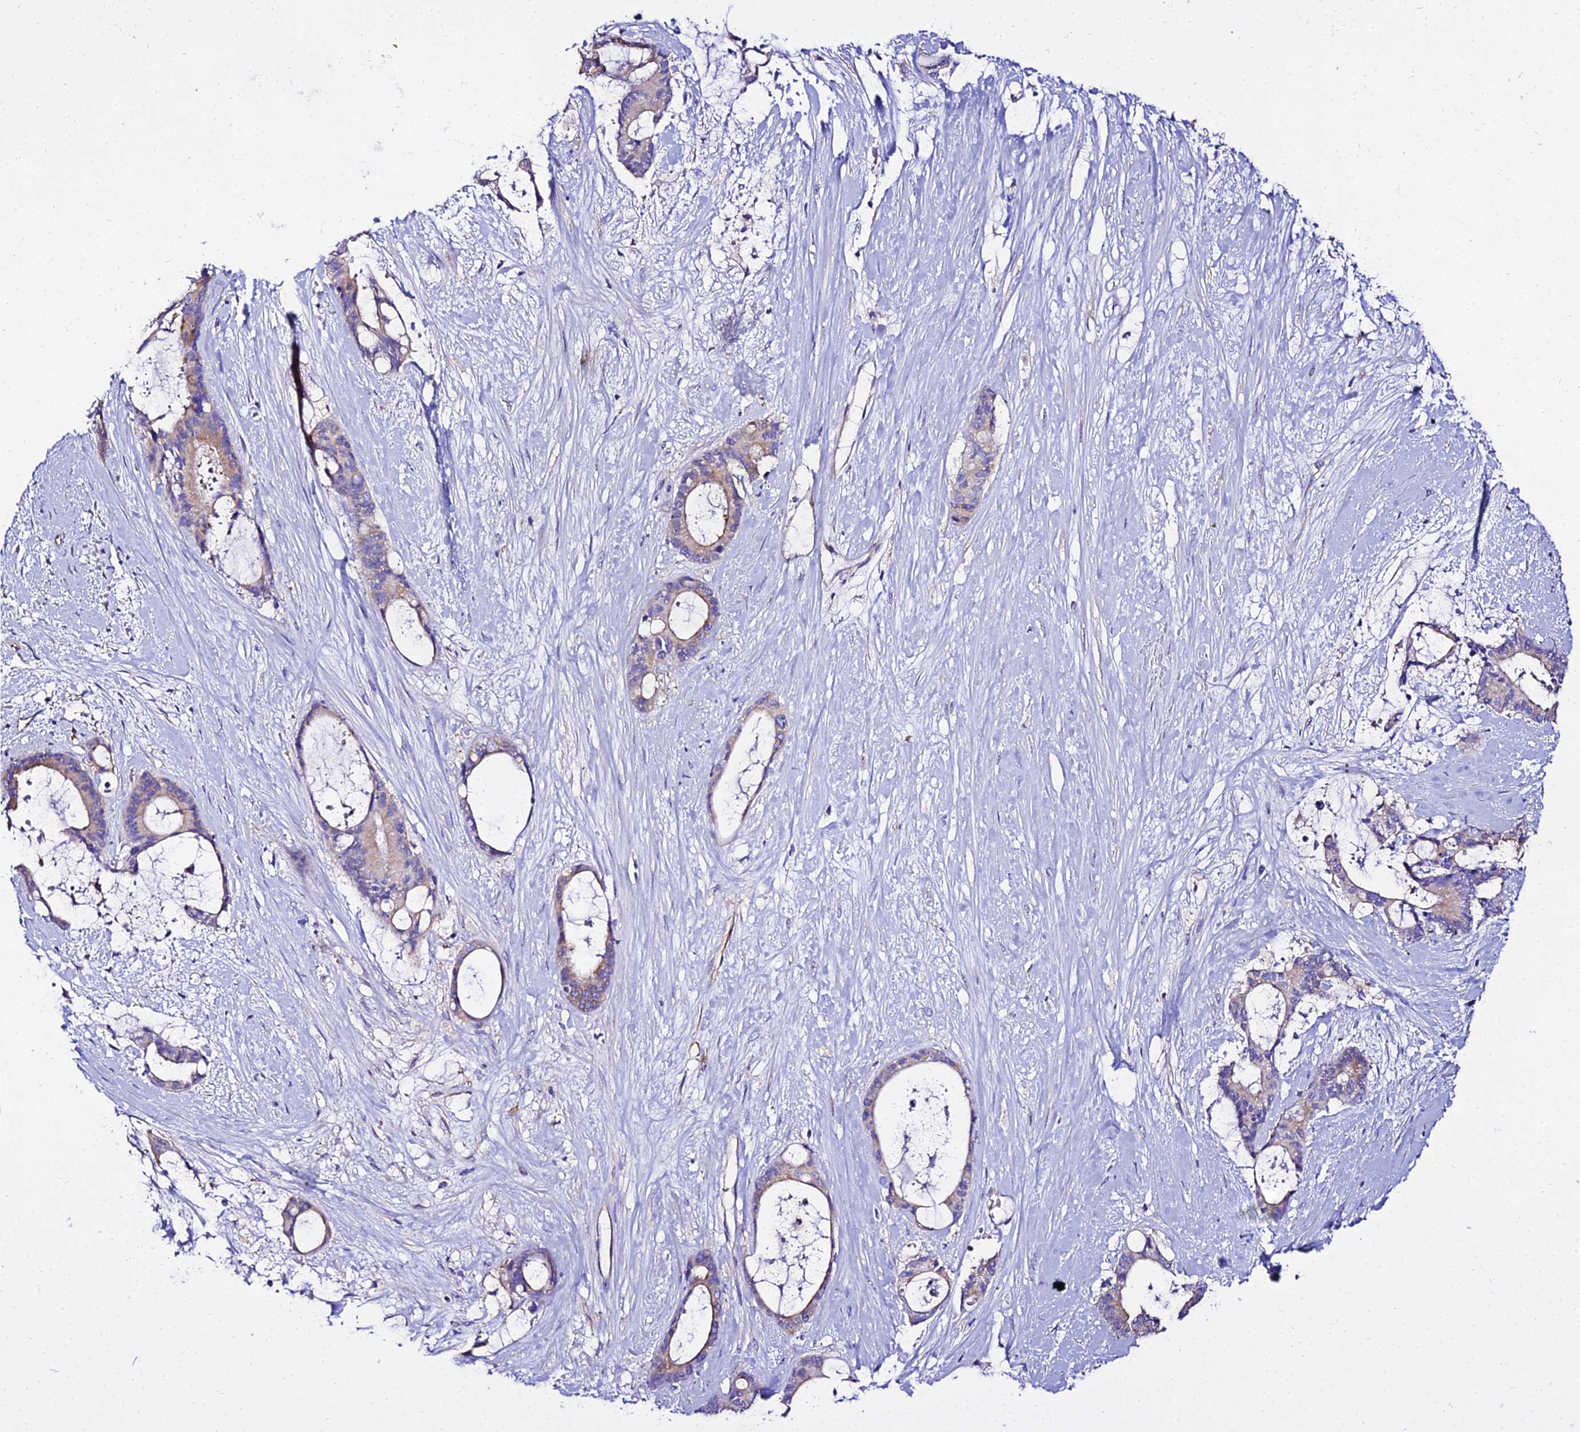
{"staining": {"intensity": "moderate", "quantity": "<25%", "location": "cytoplasmic/membranous"}, "tissue": "liver cancer", "cell_type": "Tumor cells", "image_type": "cancer", "snomed": [{"axis": "morphology", "description": "Normal tissue, NOS"}, {"axis": "morphology", "description": "Cholangiocarcinoma"}, {"axis": "topography", "description": "Liver"}, {"axis": "topography", "description": "Peripheral nerve tissue"}], "caption": "Human cholangiocarcinoma (liver) stained for a protein (brown) reveals moderate cytoplasmic/membranous positive expression in about <25% of tumor cells.", "gene": "TUBA3D", "patient": {"sex": "female", "age": 73}}